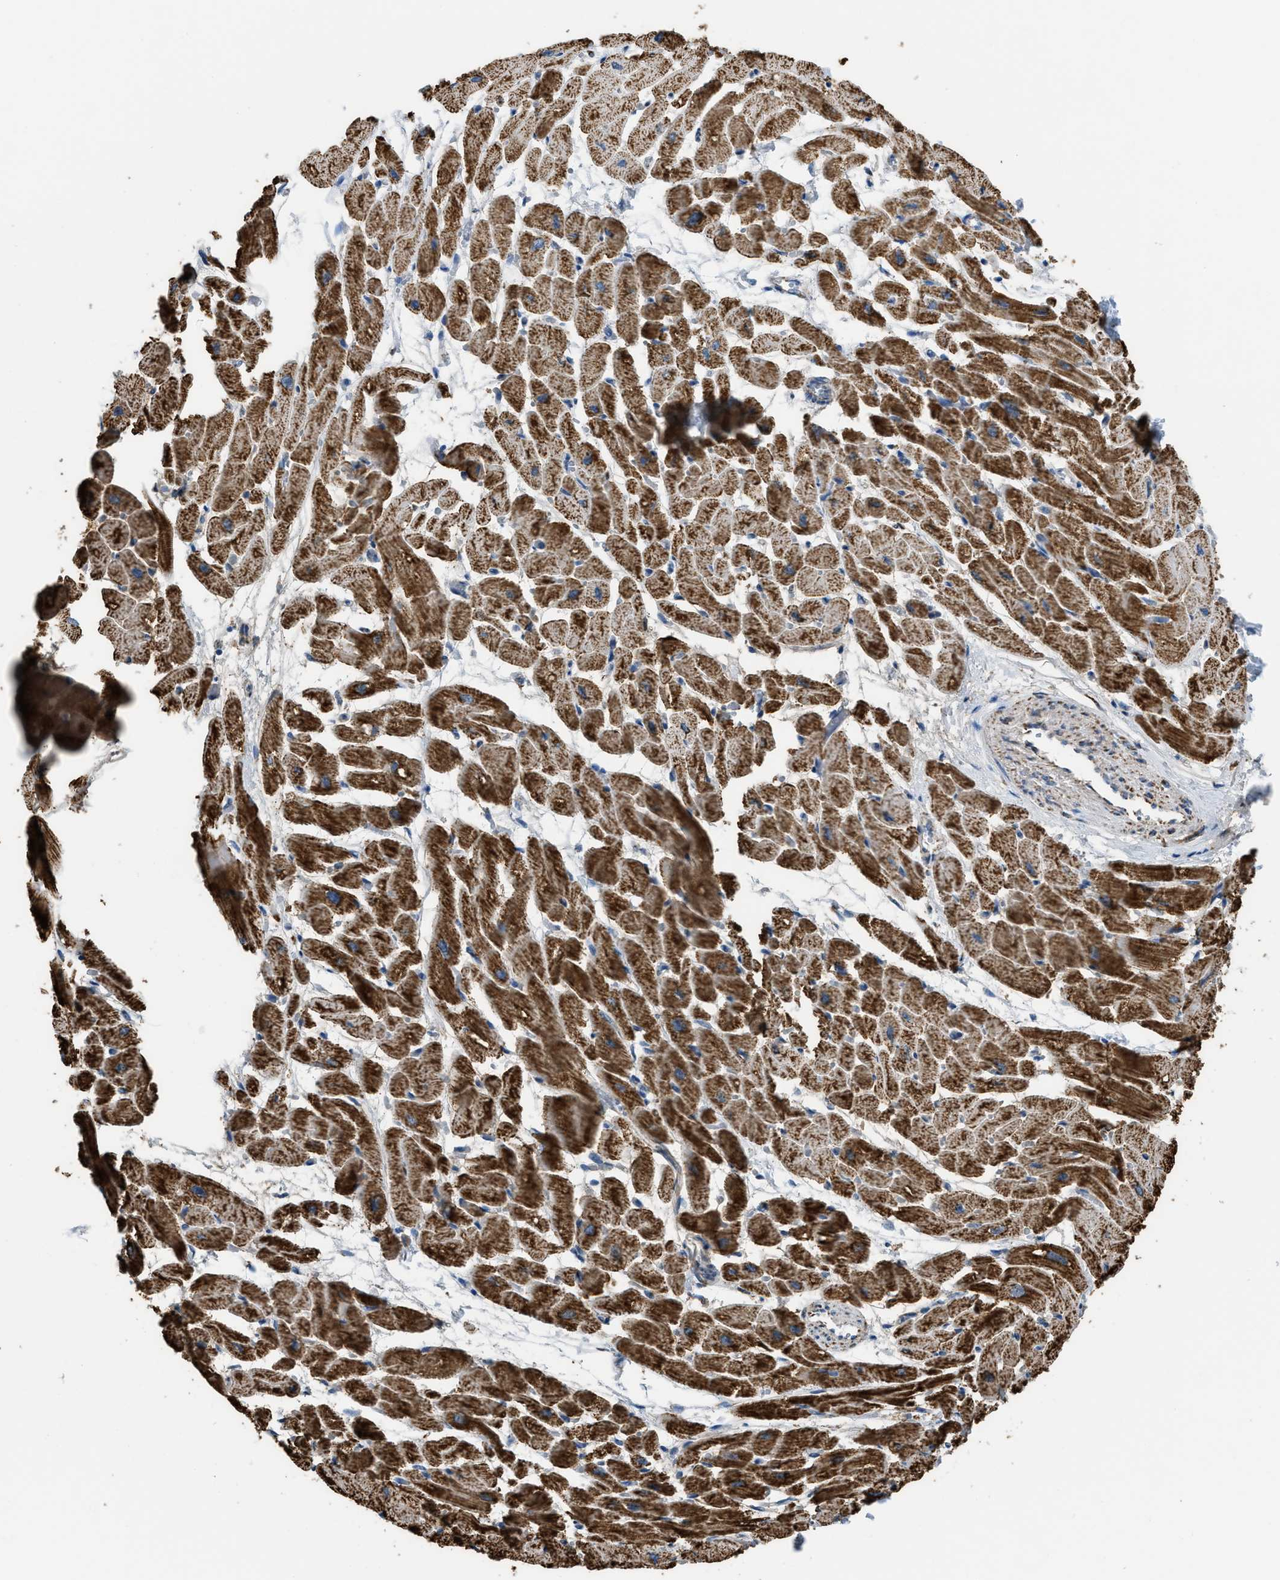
{"staining": {"intensity": "strong", "quantity": ">75%", "location": "cytoplasmic/membranous"}, "tissue": "heart muscle", "cell_type": "Cardiomyocytes", "image_type": "normal", "snomed": [{"axis": "morphology", "description": "Normal tissue, NOS"}, {"axis": "topography", "description": "Heart"}], "caption": "Immunohistochemistry (DAB) staining of normal heart muscle displays strong cytoplasmic/membranous protein staining in about >75% of cardiomyocytes.", "gene": "ETFB", "patient": {"sex": "male", "age": 45}}